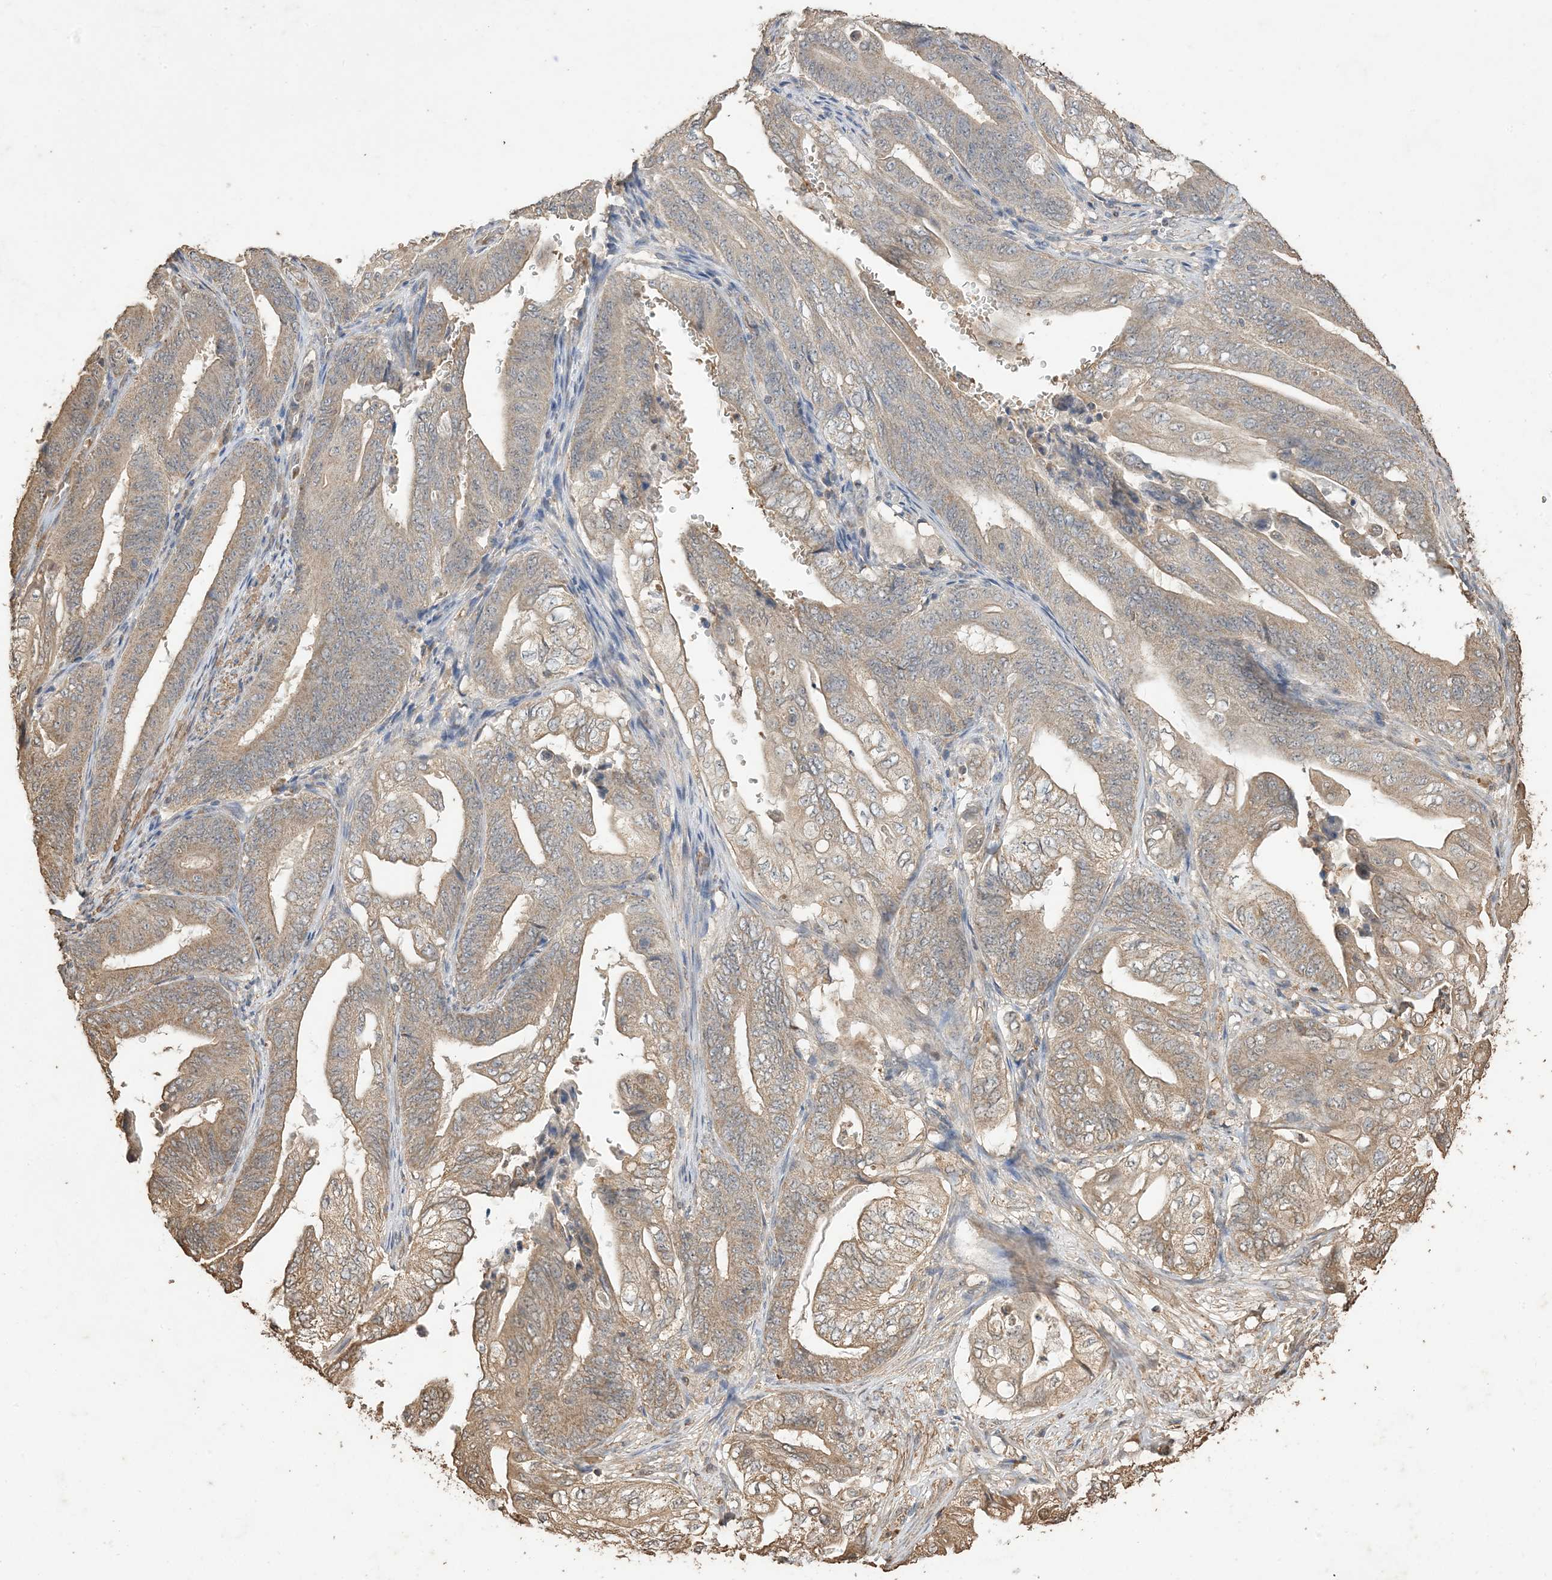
{"staining": {"intensity": "moderate", "quantity": "25%-75%", "location": "cytoplasmic/membranous"}, "tissue": "stomach cancer", "cell_type": "Tumor cells", "image_type": "cancer", "snomed": [{"axis": "morphology", "description": "Adenocarcinoma, NOS"}, {"axis": "topography", "description": "Stomach"}], "caption": "The image shows a brown stain indicating the presence of a protein in the cytoplasmic/membranous of tumor cells in stomach adenocarcinoma. (Stains: DAB (3,3'-diaminobenzidine) in brown, nuclei in blue, Microscopy: brightfield microscopy at high magnification).", "gene": "HPS4", "patient": {"sex": "female", "age": 73}}